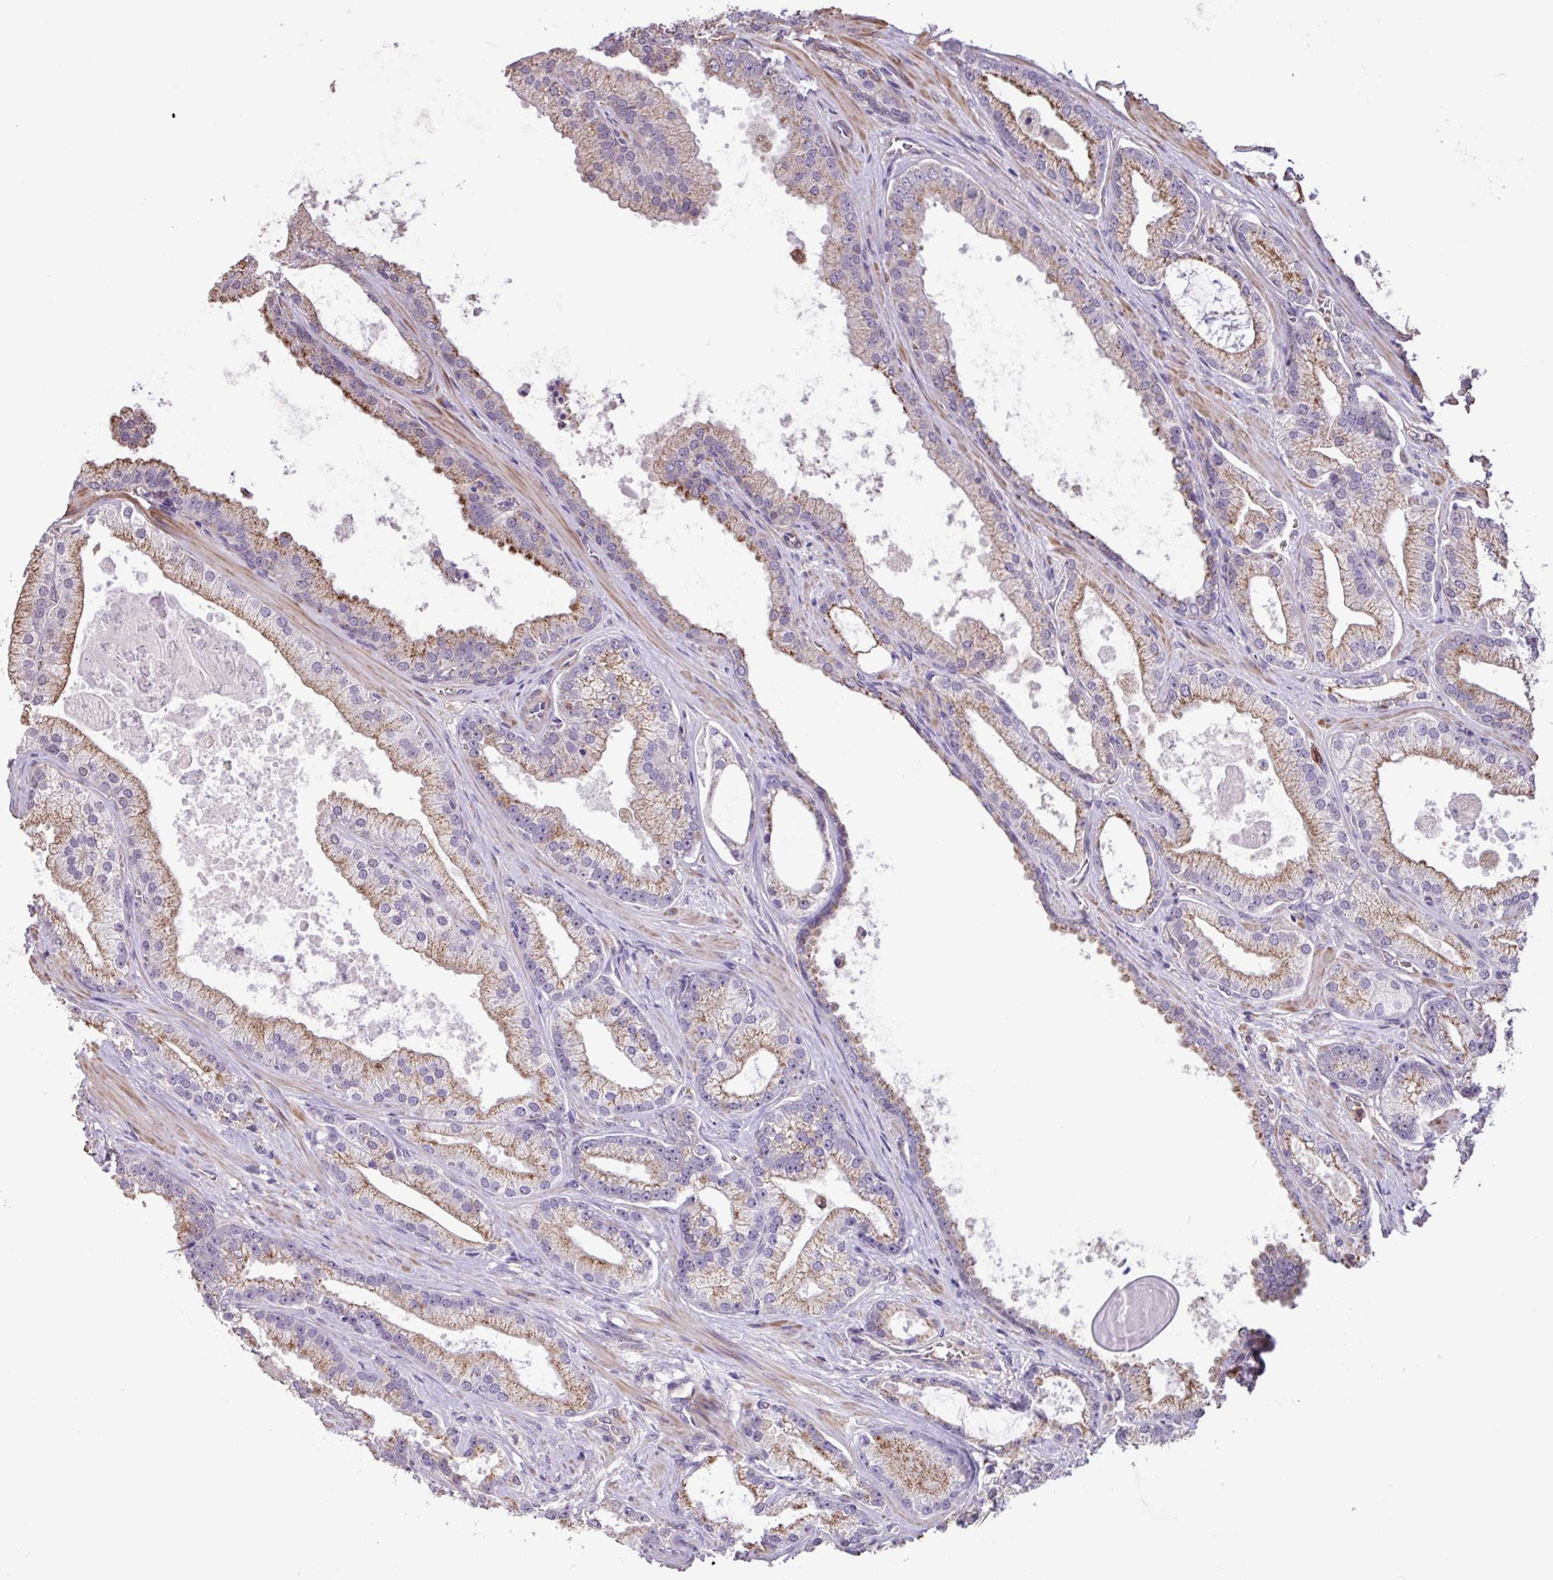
{"staining": {"intensity": "moderate", "quantity": "25%-75%", "location": "cytoplasmic/membranous"}, "tissue": "prostate cancer", "cell_type": "Tumor cells", "image_type": "cancer", "snomed": [{"axis": "morphology", "description": "Adenocarcinoma, High grade"}, {"axis": "topography", "description": "Prostate"}], "caption": "Brown immunohistochemical staining in adenocarcinoma (high-grade) (prostate) displays moderate cytoplasmic/membranous staining in approximately 25%-75% of tumor cells.", "gene": "CHST11", "patient": {"sex": "male", "age": 68}}